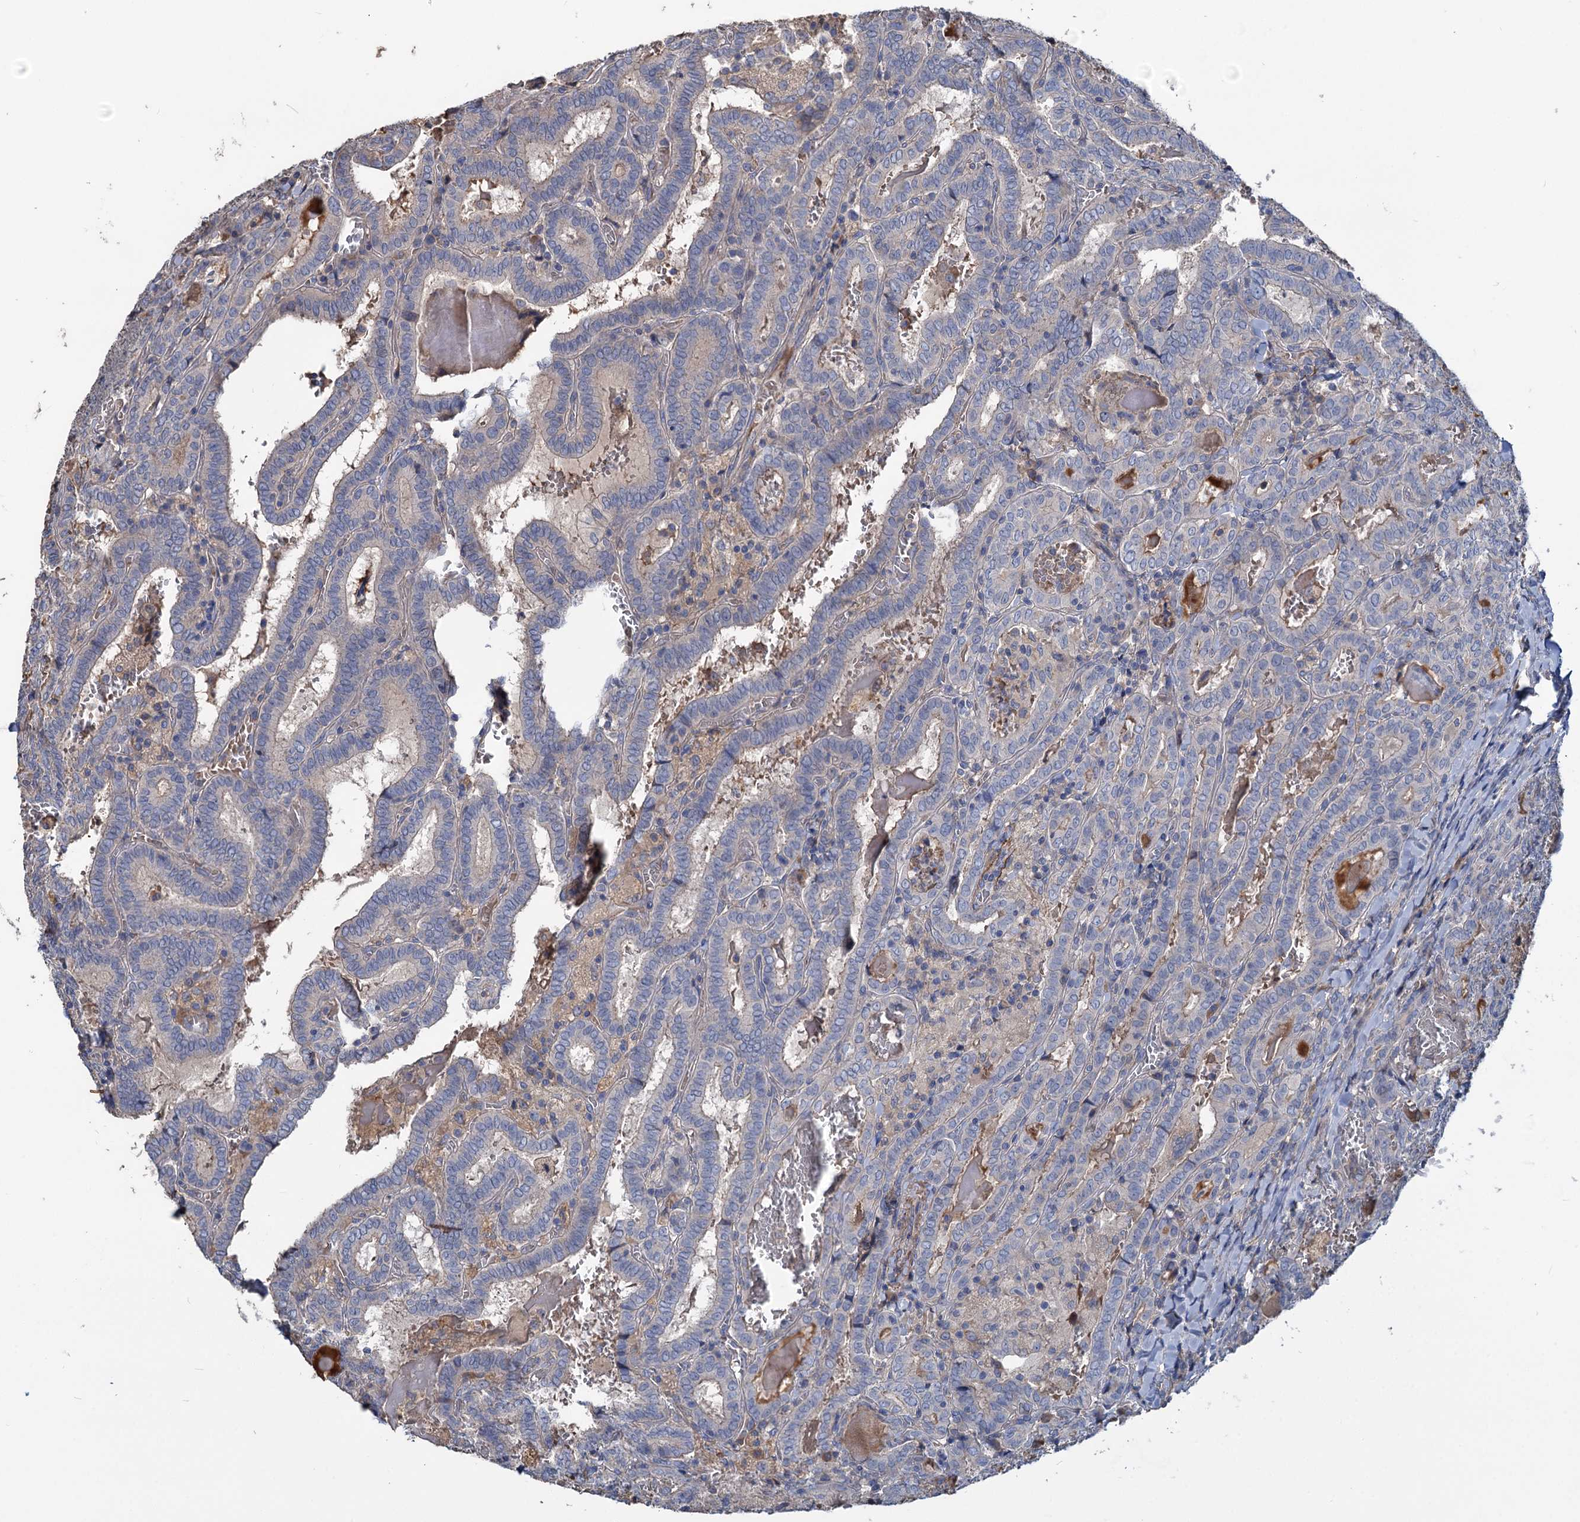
{"staining": {"intensity": "negative", "quantity": "none", "location": "none"}, "tissue": "thyroid cancer", "cell_type": "Tumor cells", "image_type": "cancer", "snomed": [{"axis": "morphology", "description": "Papillary adenocarcinoma, NOS"}, {"axis": "topography", "description": "Thyroid gland"}], "caption": "An IHC histopathology image of thyroid cancer is shown. There is no staining in tumor cells of thyroid cancer.", "gene": "URAD", "patient": {"sex": "female", "age": 72}}